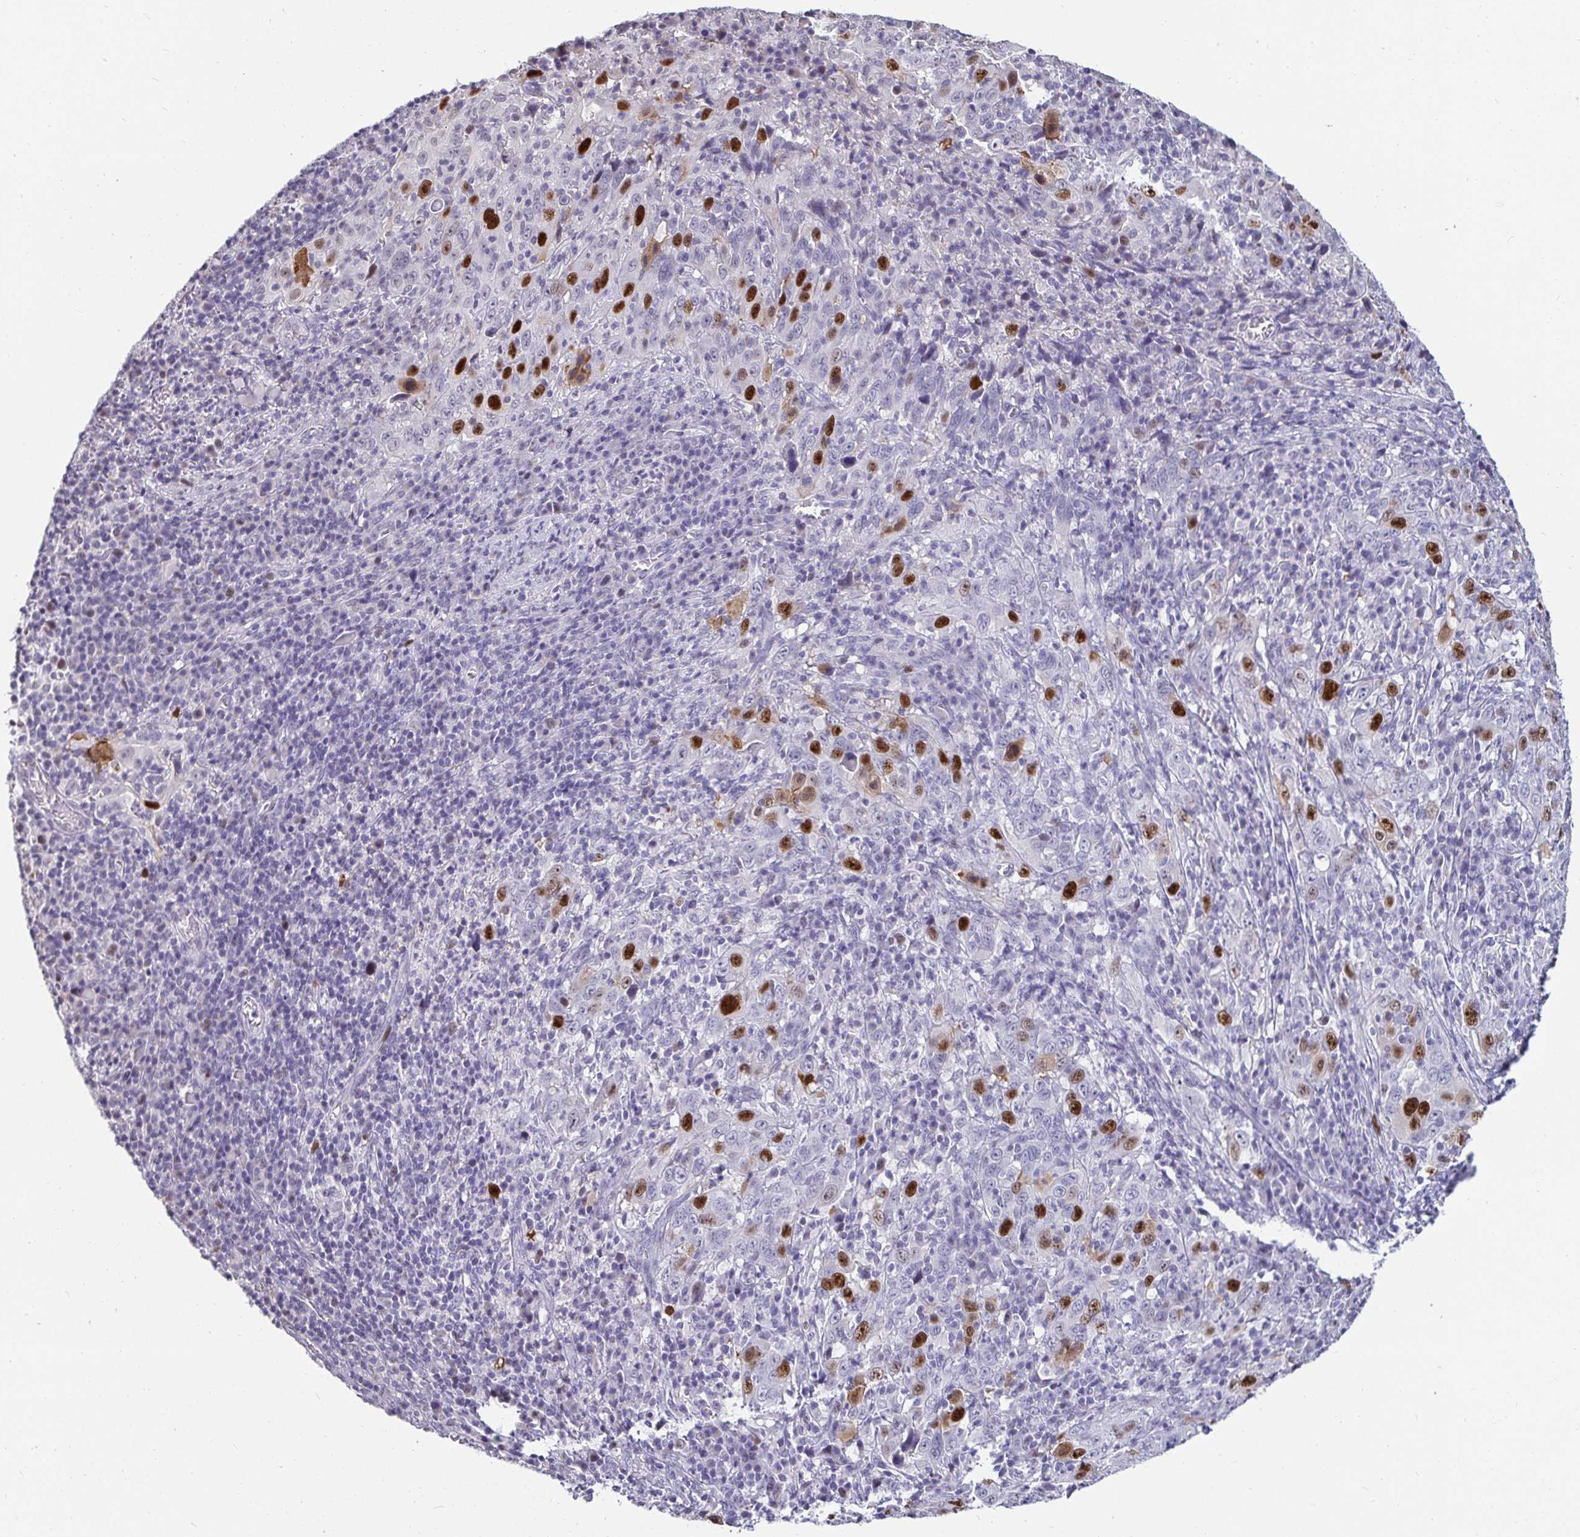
{"staining": {"intensity": "strong", "quantity": "25%-75%", "location": "nuclear"}, "tissue": "cervical cancer", "cell_type": "Tumor cells", "image_type": "cancer", "snomed": [{"axis": "morphology", "description": "Squamous cell carcinoma, NOS"}, {"axis": "topography", "description": "Cervix"}], "caption": "An immunohistochemistry (IHC) micrograph of tumor tissue is shown. Protein staining in brown shows strong nuclear positivity in squamous cell carcinoma (cervical) within tumor cells.", "gene": "ANLN", "patient": {"sex": "female", "age": 46}}